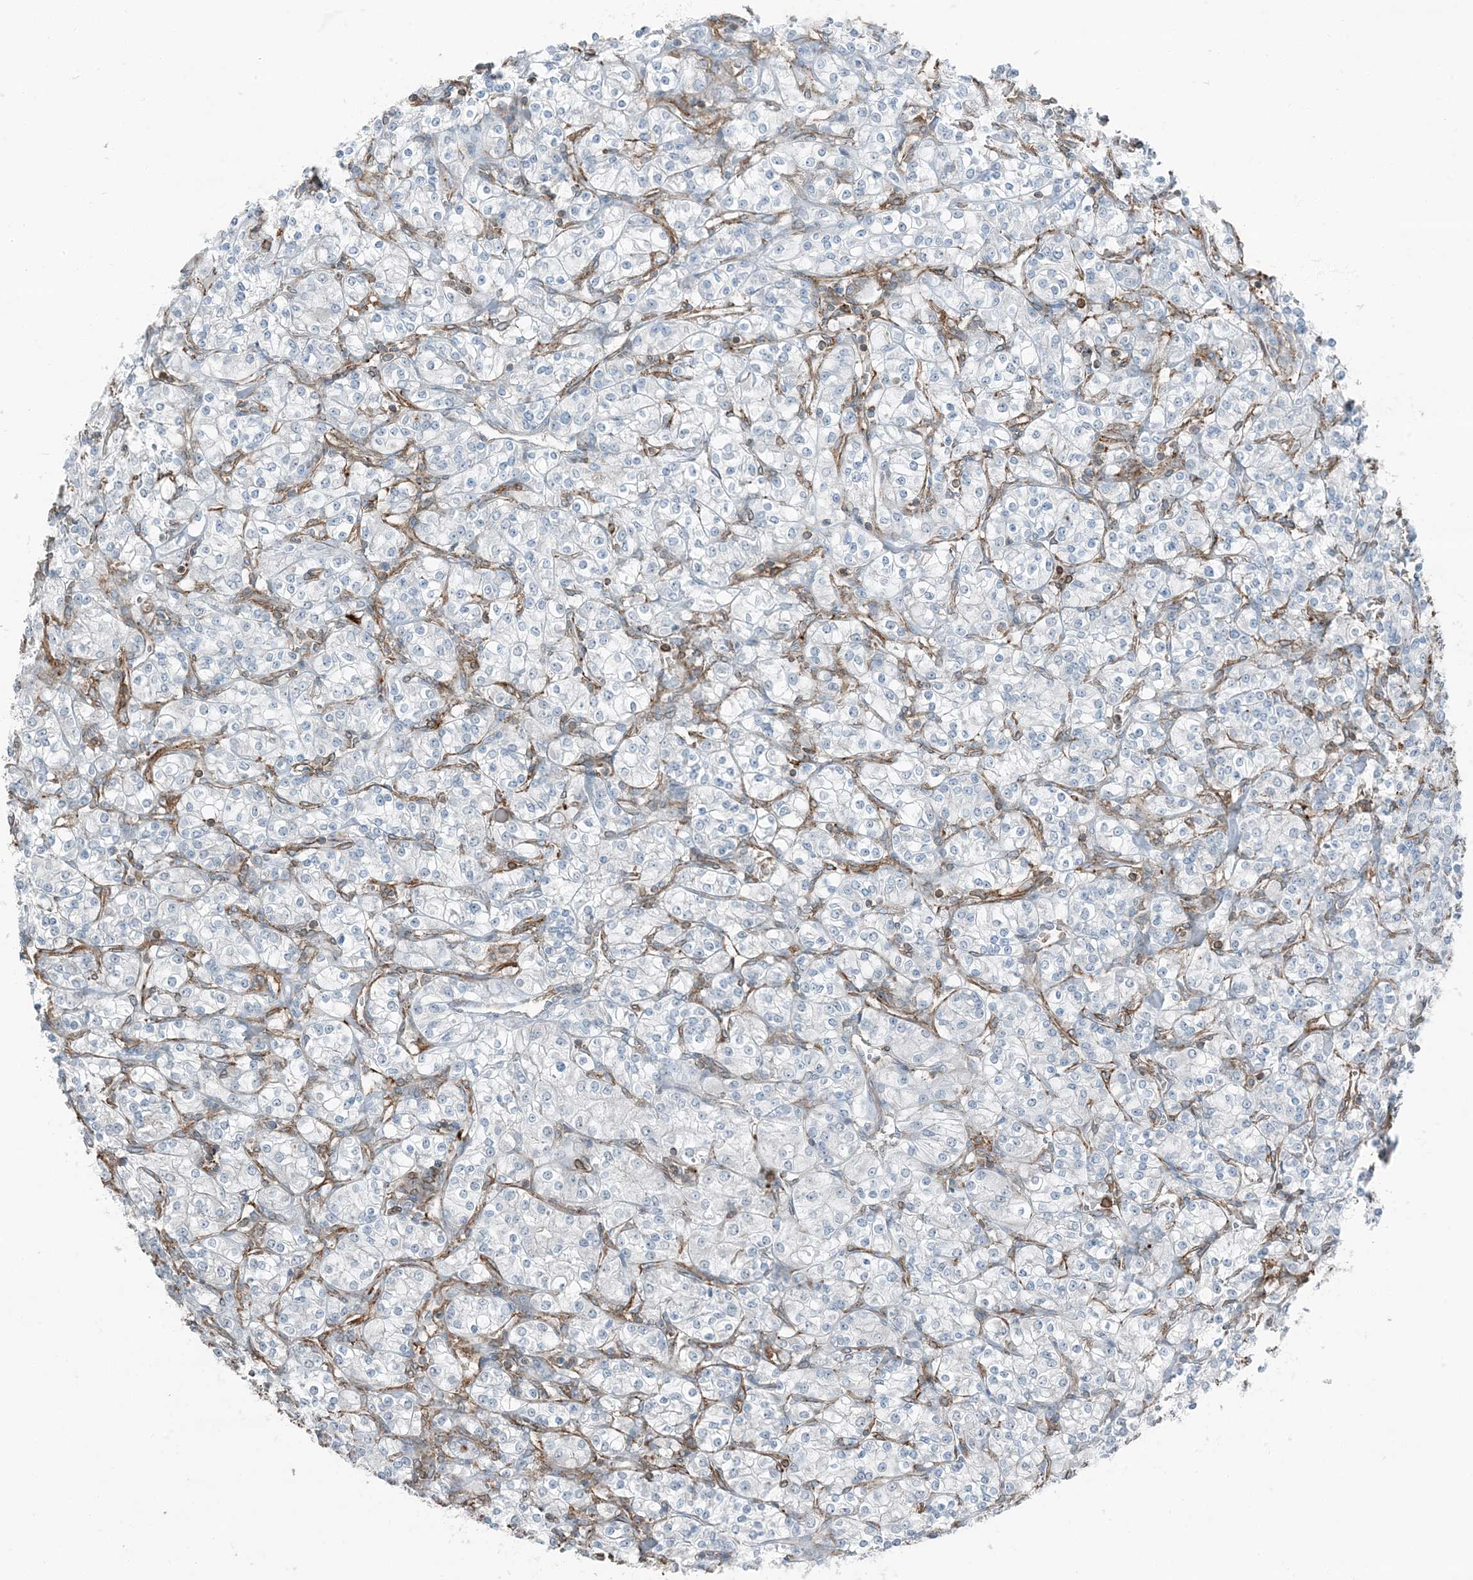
{"staining": {"intensity": "negative", "quantity": "none", "location": "none"}, "tissue": "renal cancer", "cell_type": "Tumor cells", "image_type": "cancer", "snomed": [{"axis": "morphology", "description": "Adenocarcinoma, NOS"}, {"axis": "topography", "description": "Kidney"}], "caption": "Tumor cells show no significant positivity in renal adenocarcinoma. Nuclei are stained in blue.", "gene": "APOBEC3C", "patient": {"sex": "male", "age": 77}}